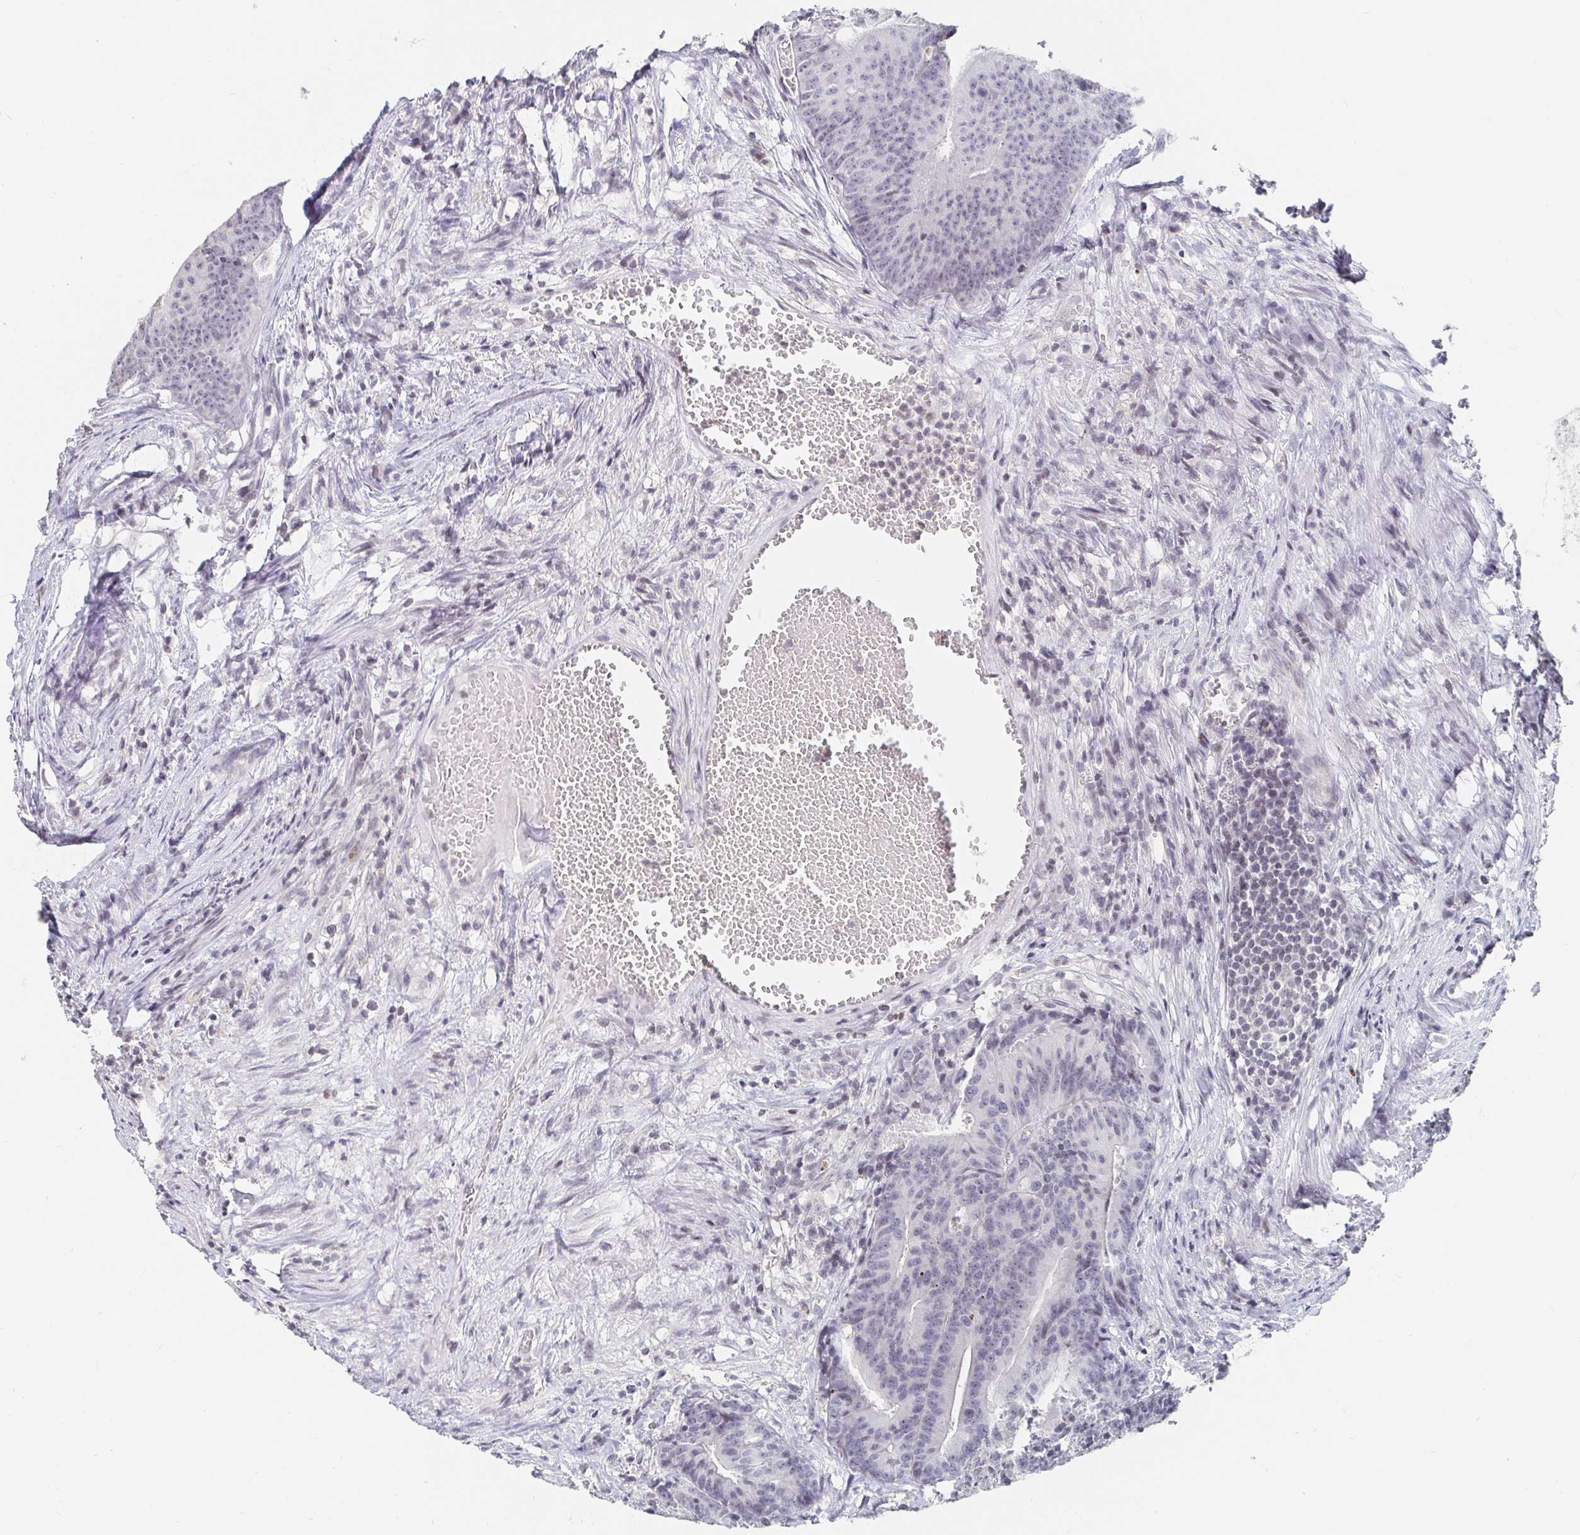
{"staining": {"intensity": "negative", "quantity": "none", "location": "none"}, "tissue": "colorectal cancer", "cell_type": "Tumor cells", "image_type": "cancer", "snomed": [{"axis": "morphology", "description": "Adenocarcinoma, NOS"}, {"axis": "topography", "description": "Colon"}], "caption": "The histopathology image displays no staining of tumor cells in colorectal adenocarcinoma. (Immunohistochemistry (ihc), brightfield microscopy, high magnification).", "gene": "NME9", "patient": {"sex": "female", "age": 78}}